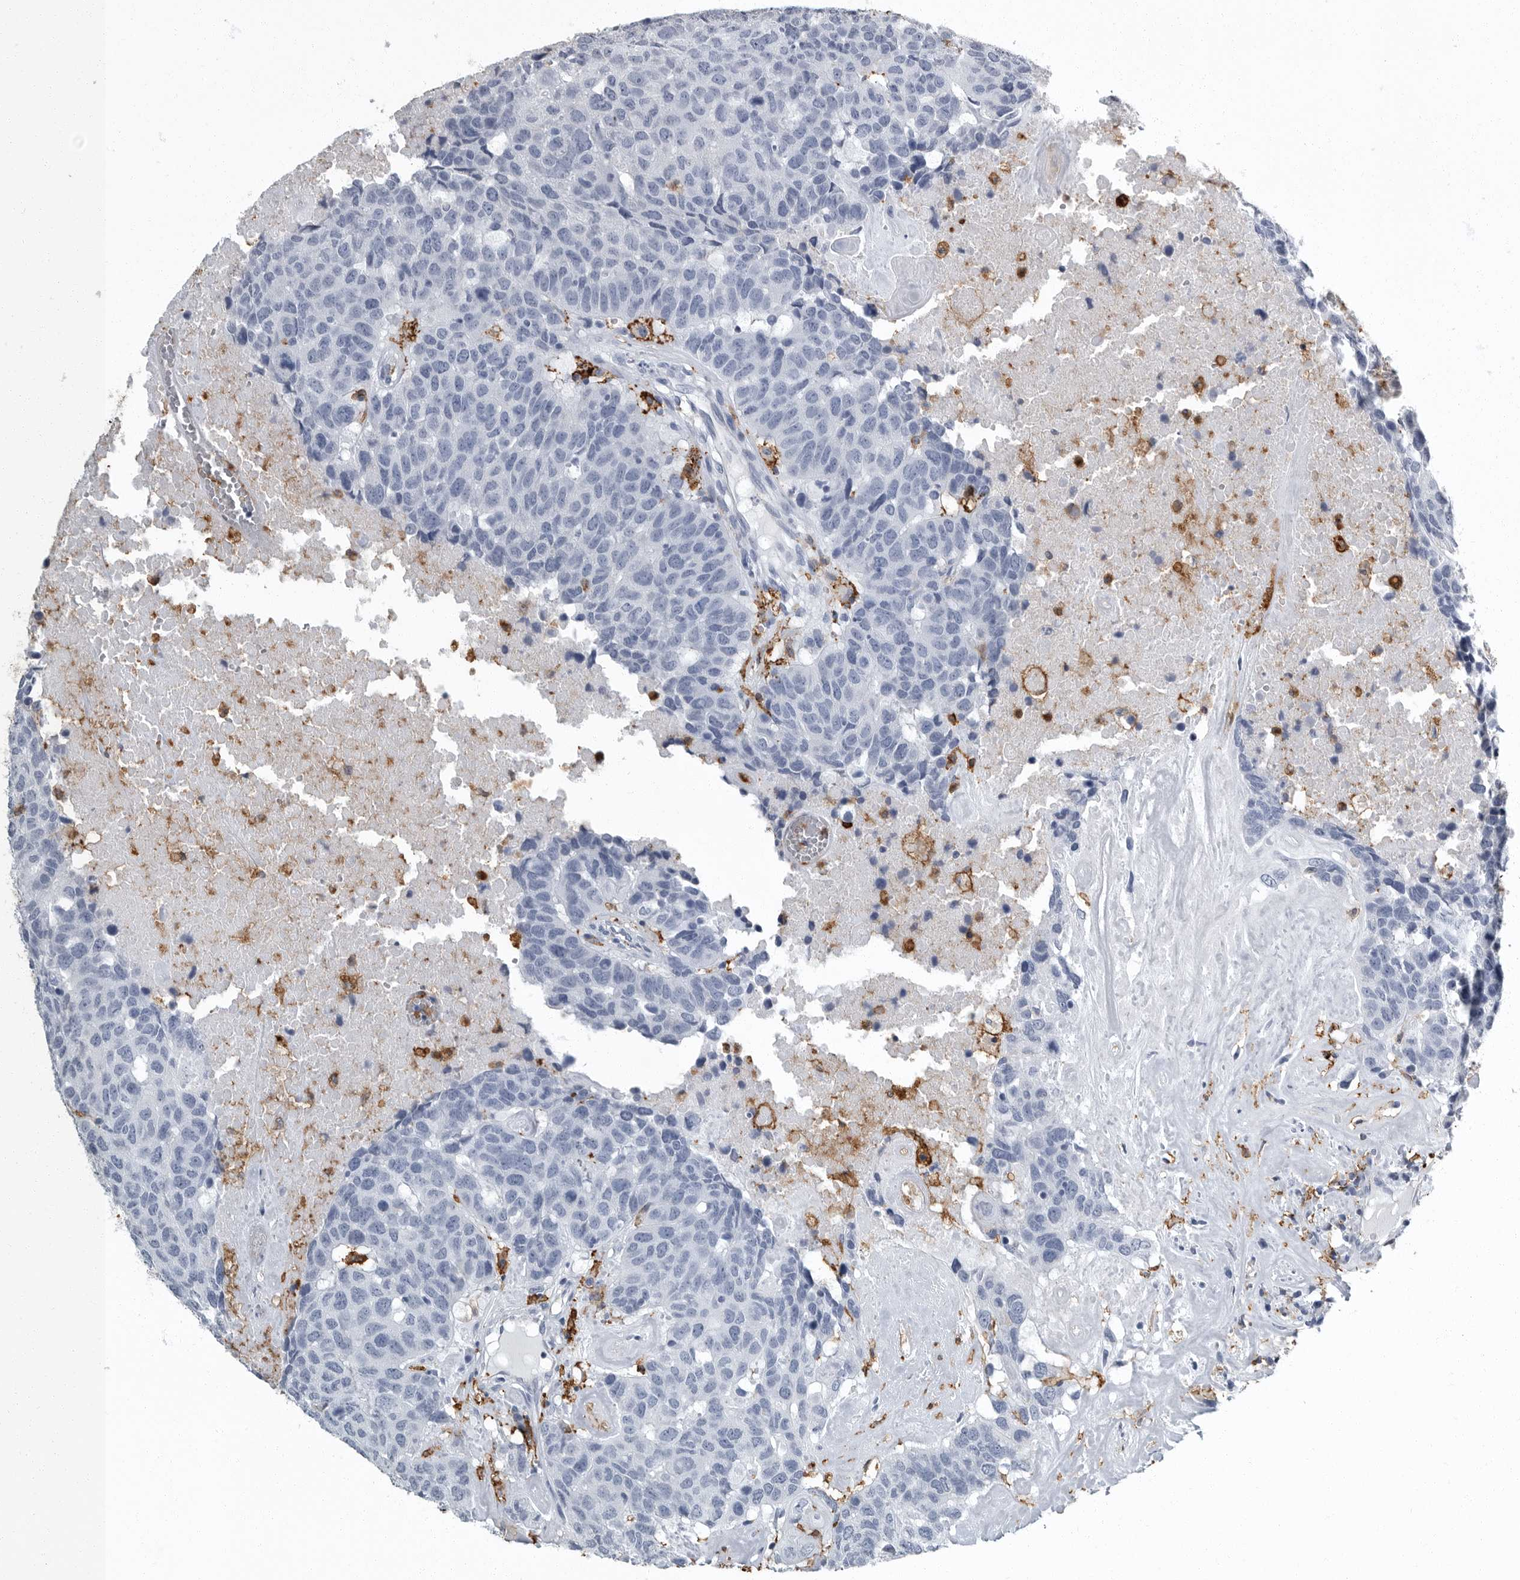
{"staining": {"intensity": "negative", "quantity": "none", "location": "none"}, "tissue": "head and neck cancer", "cell_type": "Tumor cells", "image_type": "cancer", "snomed": [{"axis": "morphology", "description": "Squamous cell carcinoma, NOS"}, {"axis": "topography", "description": "Head-Neck"}], "caption": "This micrograph is of head and neck cancer stained with immunohistochemistry (IHC) to label a protein in brown with the nuclei are counter-stained blue. There is no expression in tumor cells.", "gene": "FCER1G", "patient": {"sex": "male", "age": 66}}